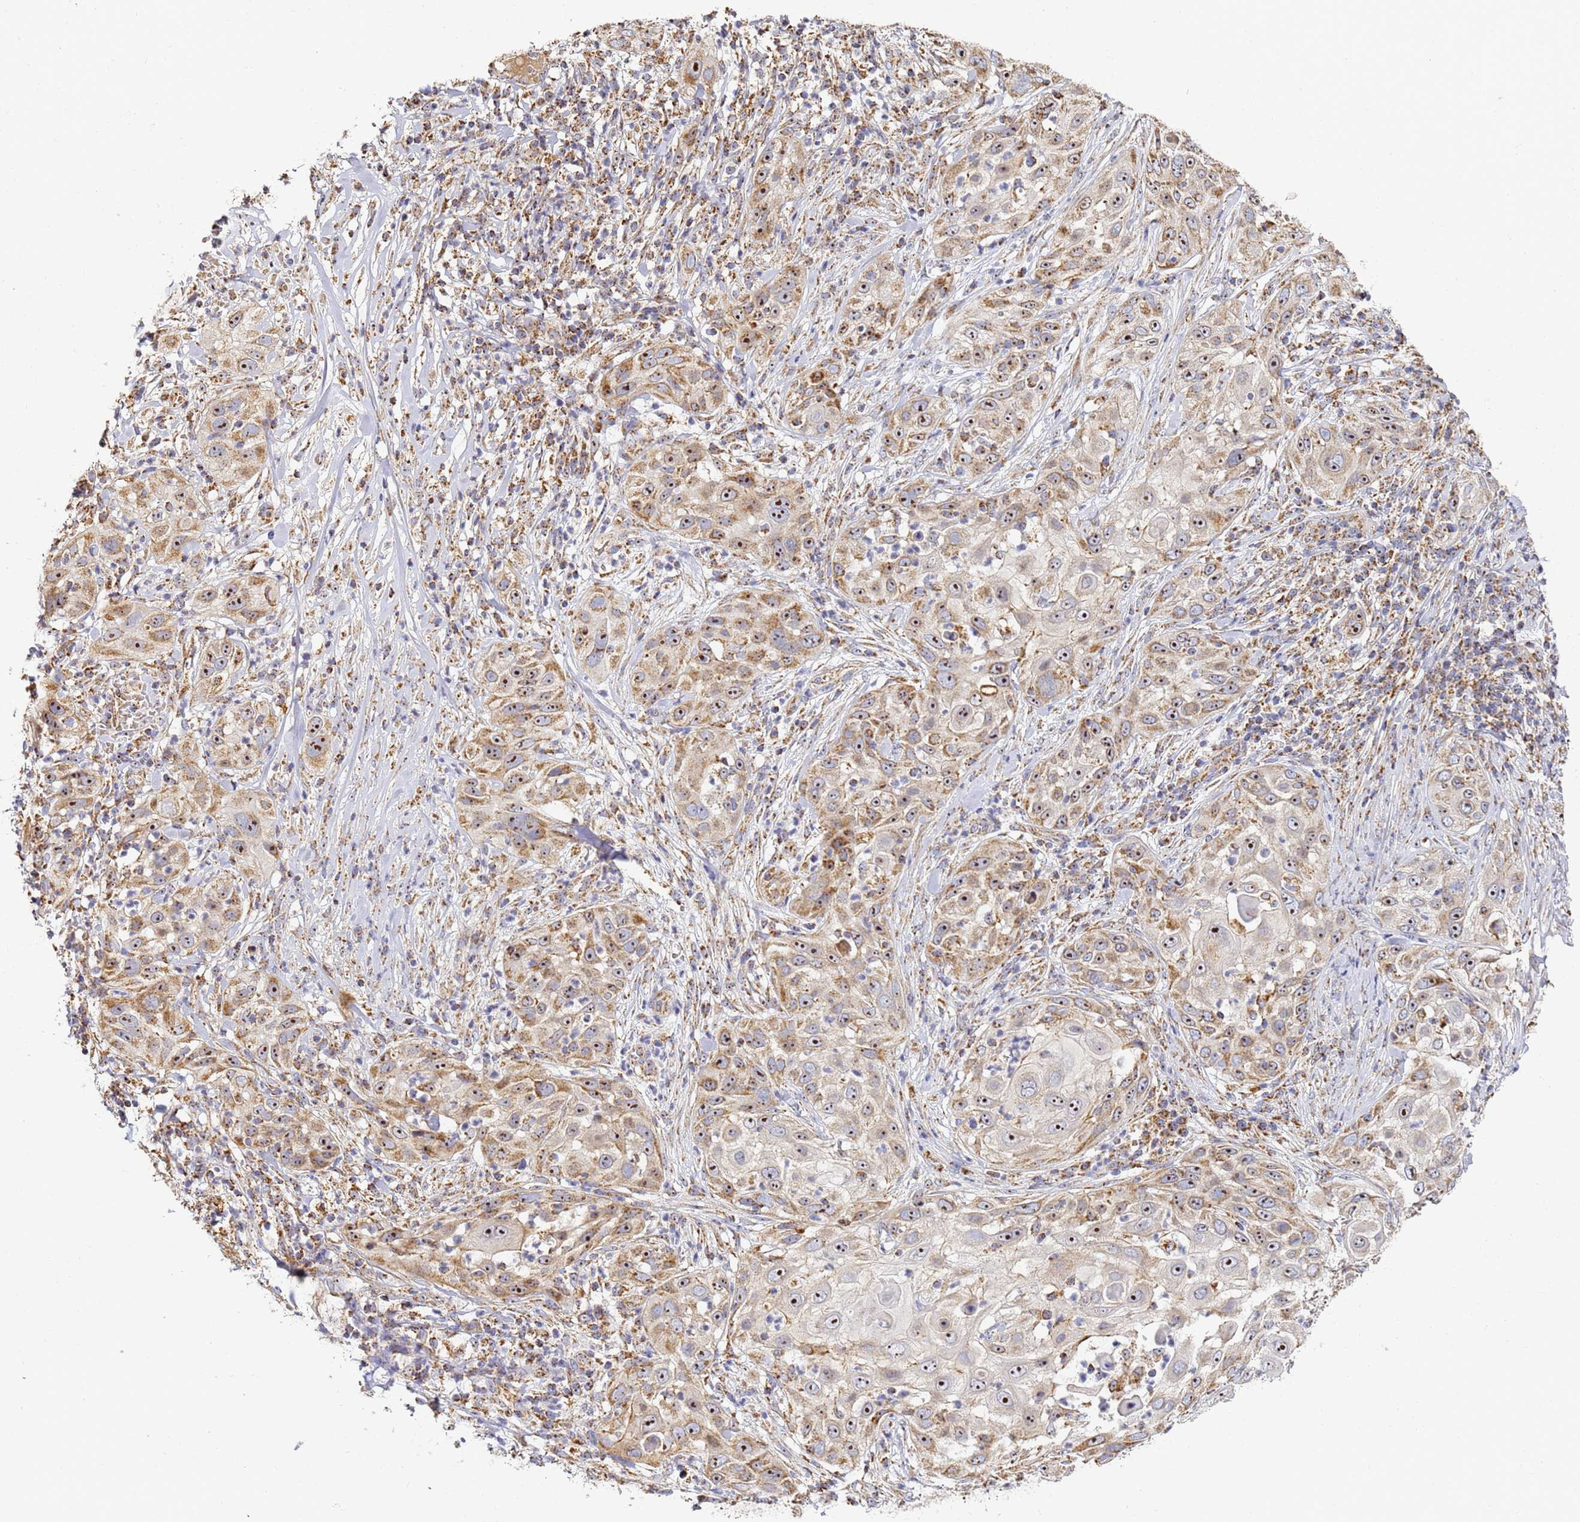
{"staining": {"intensity": "moderate", "quantity": ">75%", "location": "cytoplasmic/membranous,nuclear"}, "tissue": "skin cancer", "cell_type": "Tumor cells", "image_type": "cancer", "snomed": [{"axis": "morphology", "description": "Squamous cell carcinoma, NOS"}, {"axis": "topography", "description": "Skin"}], "caption": "This is a photomicrograph of IHC staining of skin cancer, which shows moderate expression in the cytoplasmic/membranous and nuclear of tumor cells.", "gene": "FRG2C", "patient": {"sex": "female", "age": 44}}